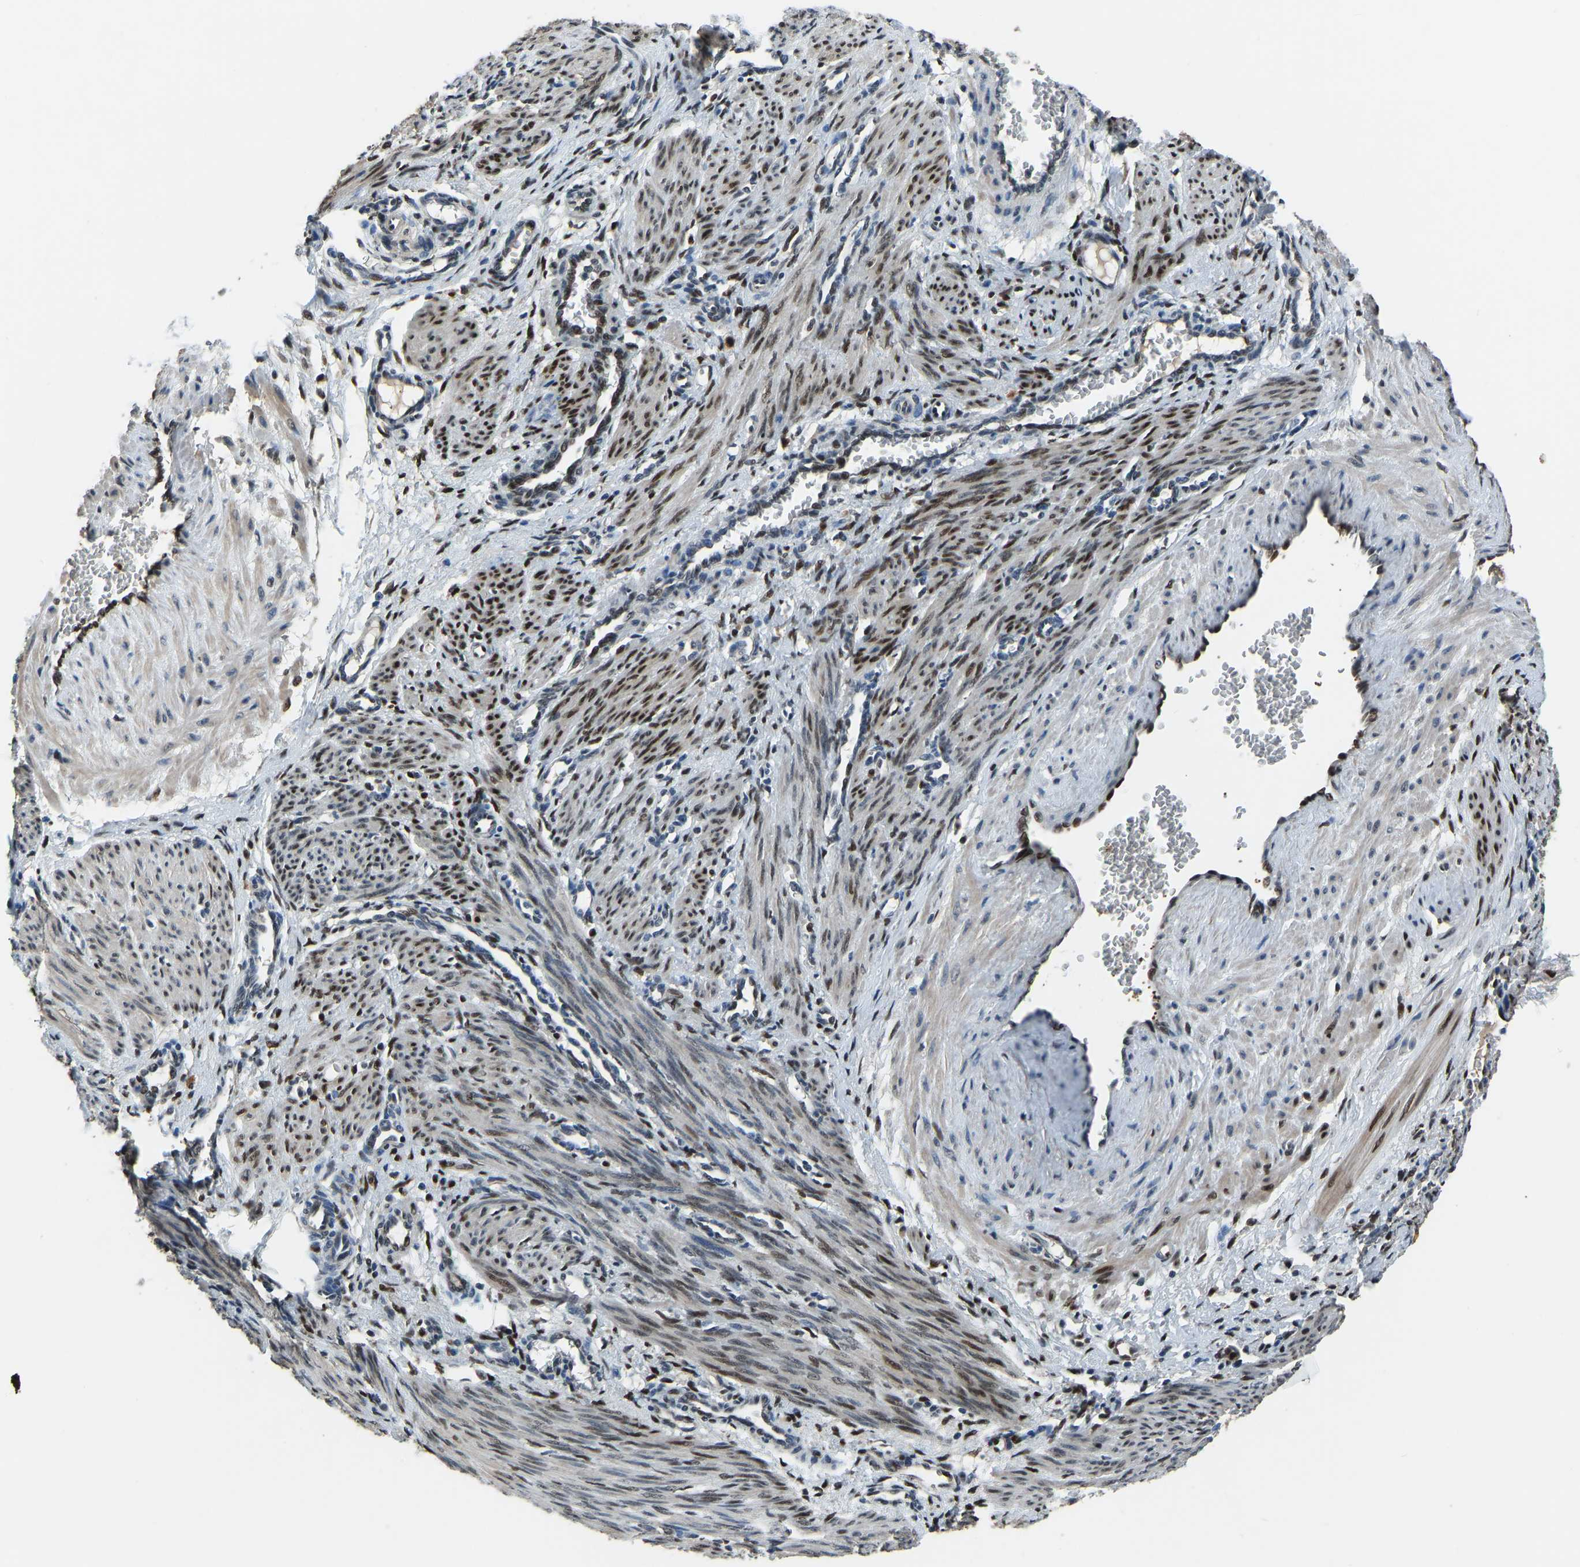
{"staining": {"intensity": "moderate", "quantity": ">75%", "location": "cytoplasmic/membranous,nuclear"}, "tissue": "smooth muscle", "cell_type": "Smooth muscle cells", "image_type": "normal", "snomed": [{"axis": "morphology", "description": "Normal tissue, NOS"}, {"axis": "topography", "description": "Endometrium"}], "caption": "Moderate cytoplasmic/membranous,nuclear positivity is identified in about >75% of smooth muscle cells in unremarkable smooth muscle.", "gene": "FOS", "patient": {"sex": "female", "age": 33}}